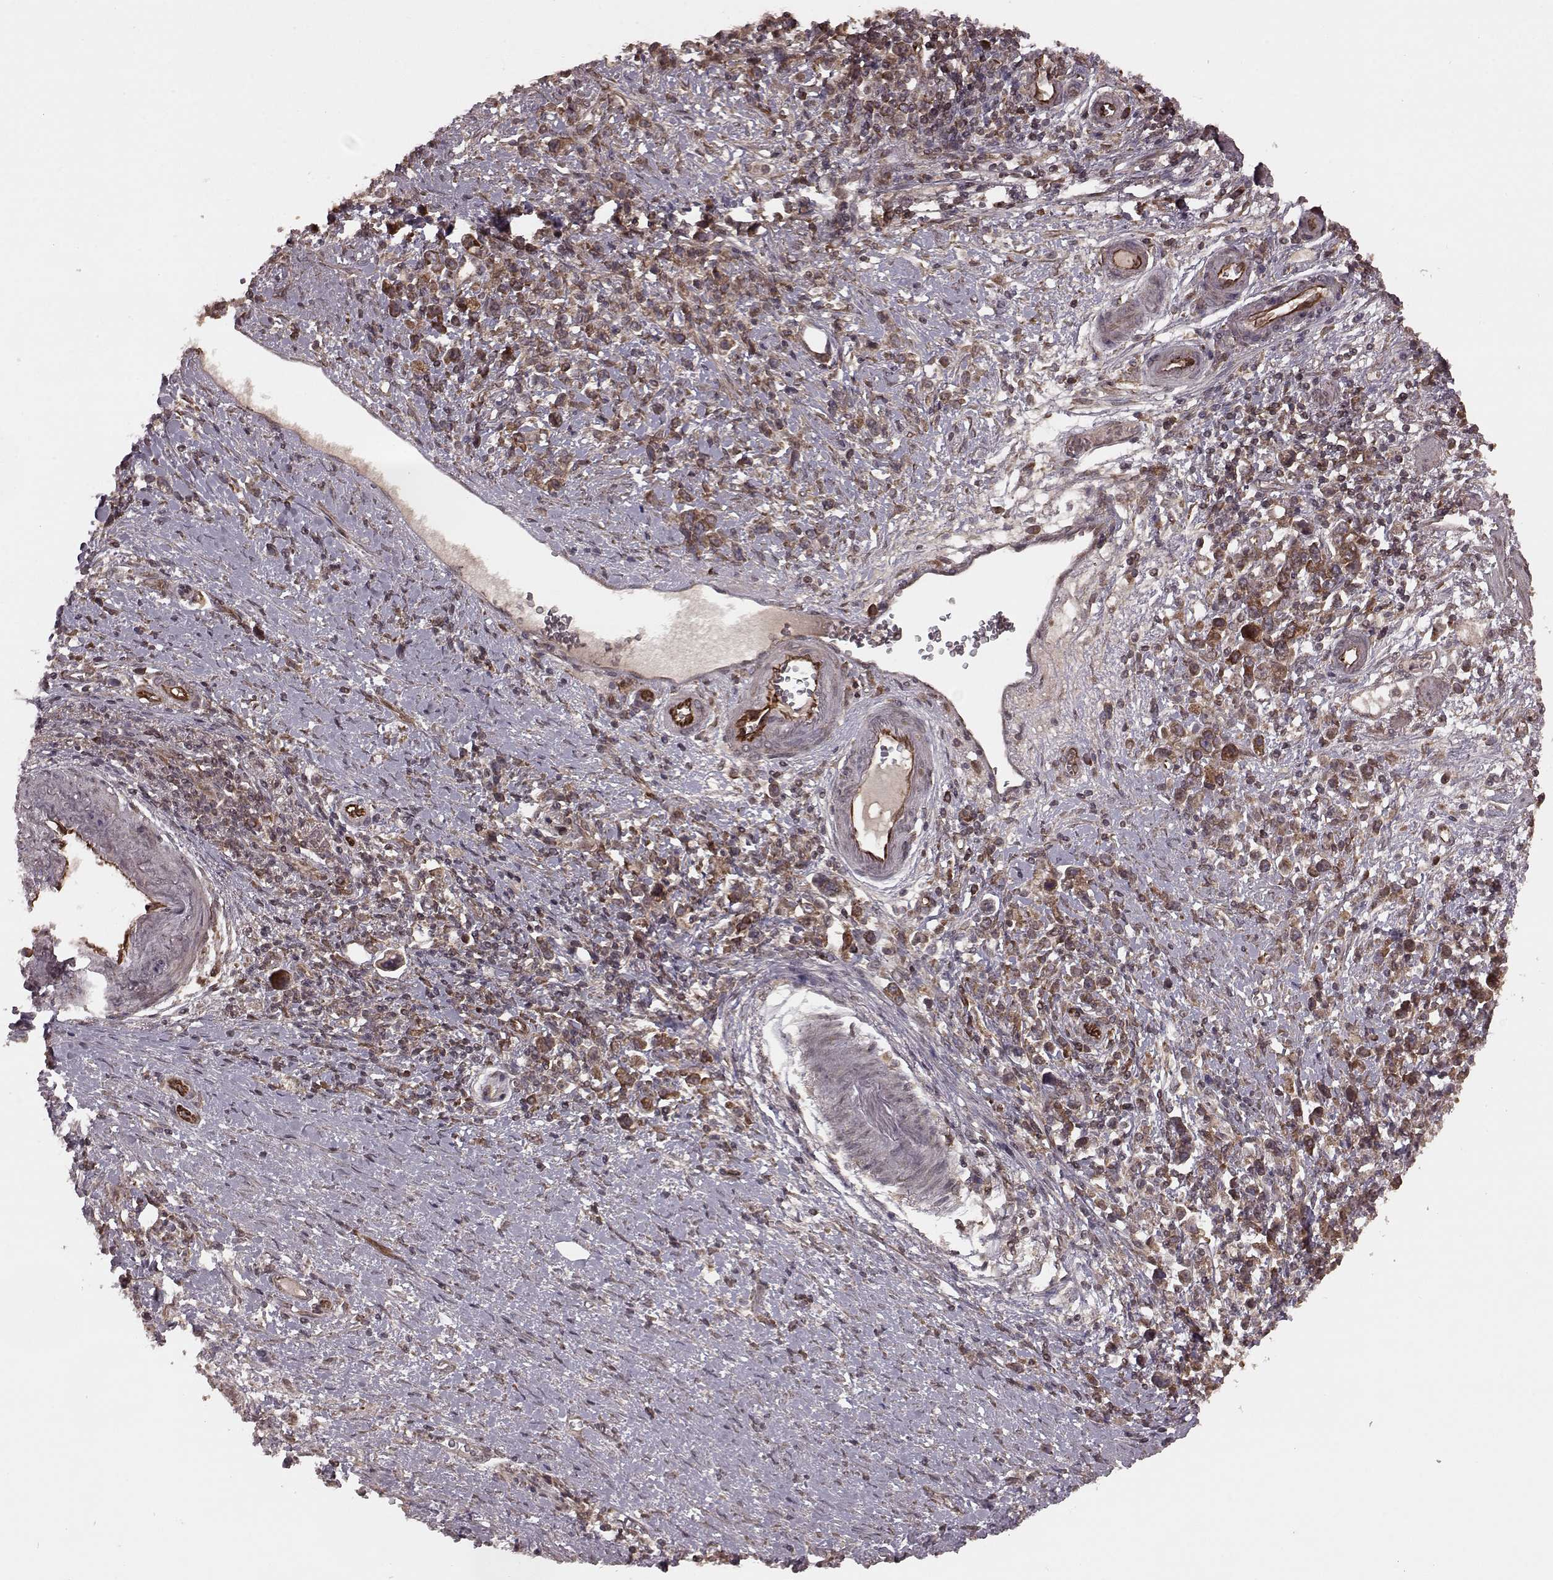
{"staining": {"intensity": "strong", "quantity": ">75%", "location": "cytoplasmic/membranous"}, "tissue": "stomach cancer", "cell_type": "Tumor cells", "image_type": "cancer", "snomed": [{"axis": "morphology", "description": "Adenocarcinoma, NOS"}, {"axis": "topography", "description": "Stomach"}], "caption": "A high amount of strong cytoplasmic/membranous positivity is present in about >75% of tumor cells in stomach cancer tissue.", "gene": "AGPAT1", "patient": {"sex": "male", "age": 63}}